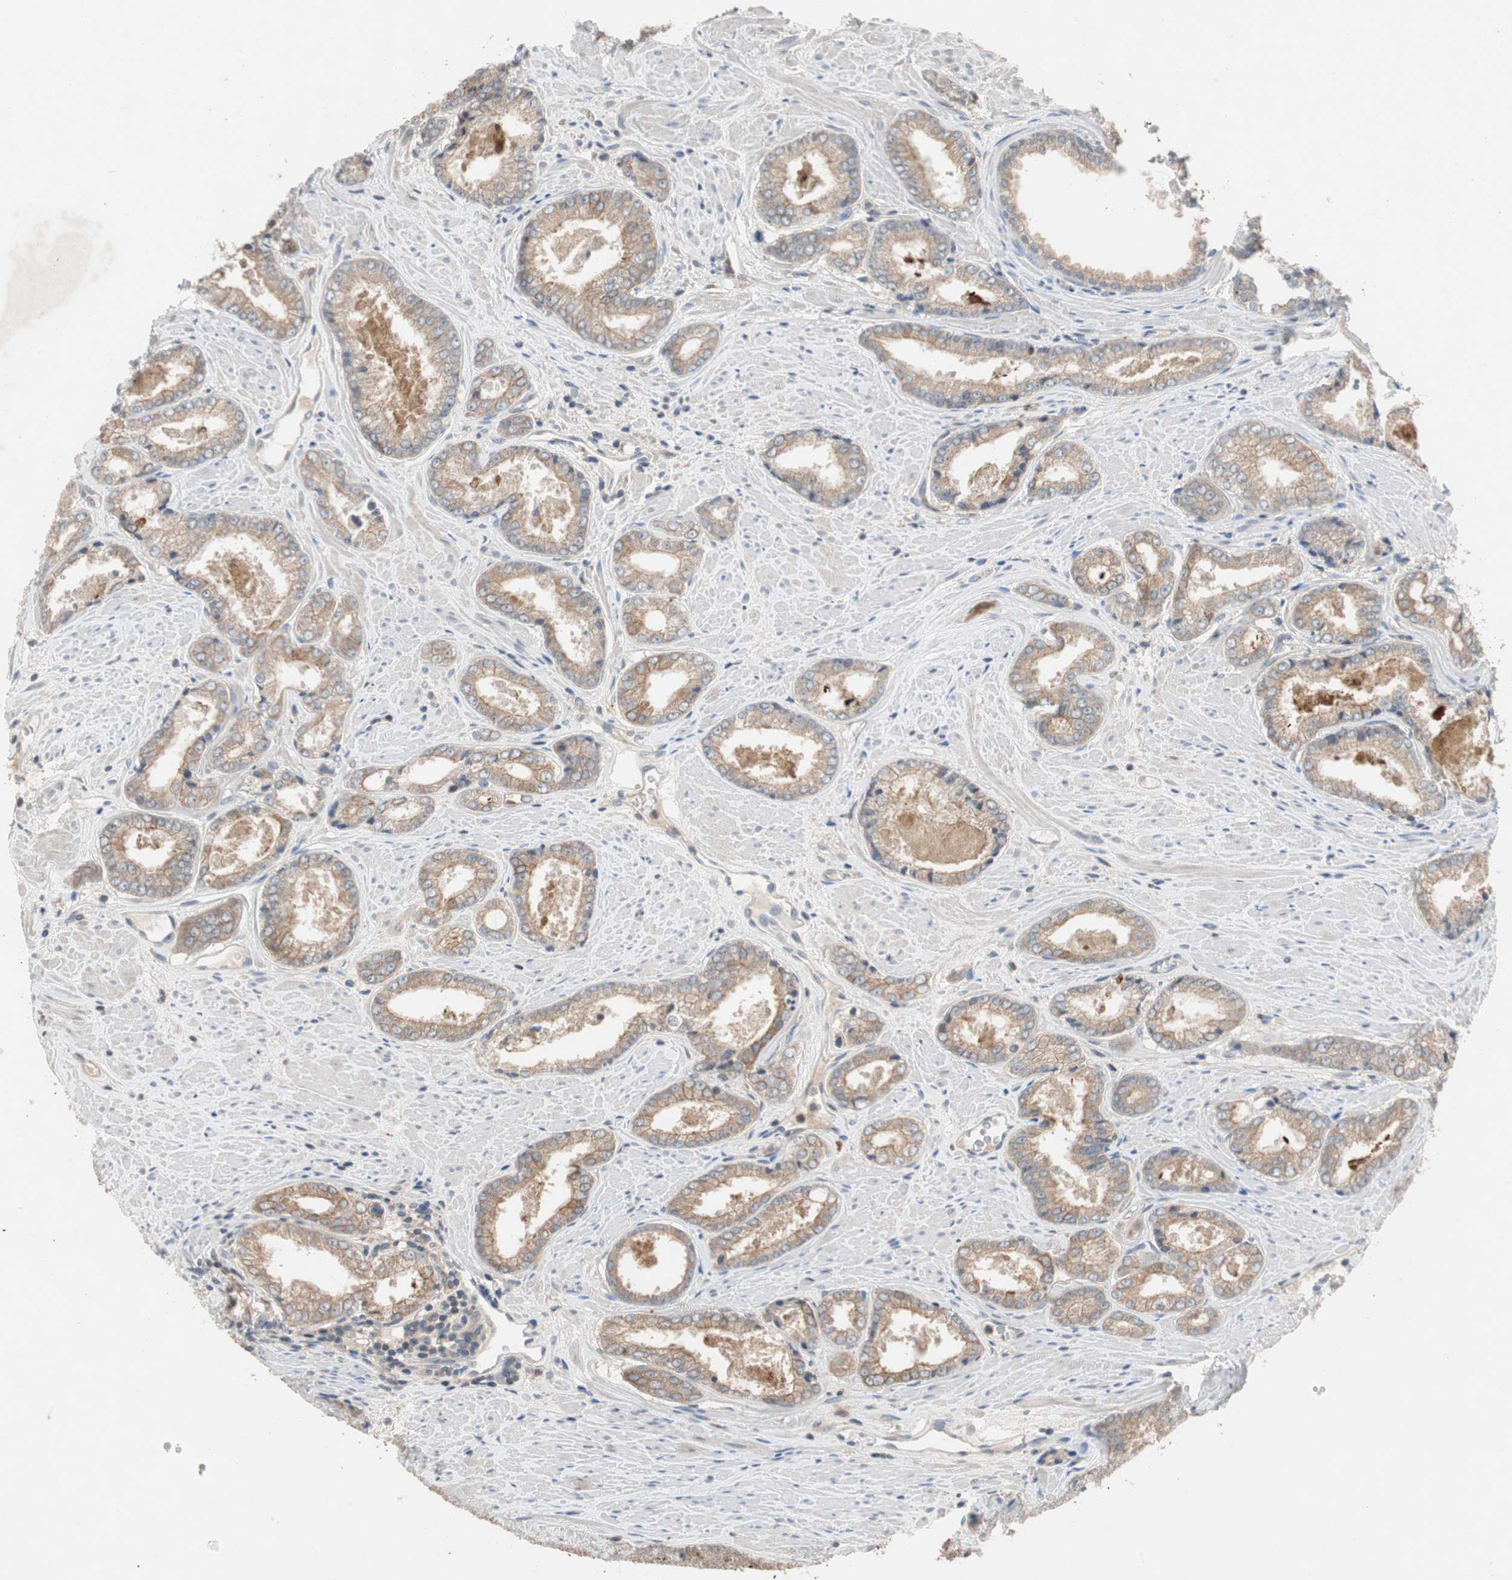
{"staining": {"intensity": "weak", "quantity": ">75%", "location": "cytoplasmic/membranous"}, "tissue": "prostate cancer", "cell_type": "Tumor cells", "image_type": "cancer", "snomed": [{"axis": "morphology", "description": "Adenocarcinoma, Low grade"}, {"axis": "topography", "description": "Prostate"}], "caption": "This is a photomicrograph of immunohistochemistry staining of prostate low-grade adenocarcinoma, which shows weak staining in the cytoplasmic/membranous of tumor cells.", "gene": "ADAP1", "patient": {"sex": "male", "age": 64}}